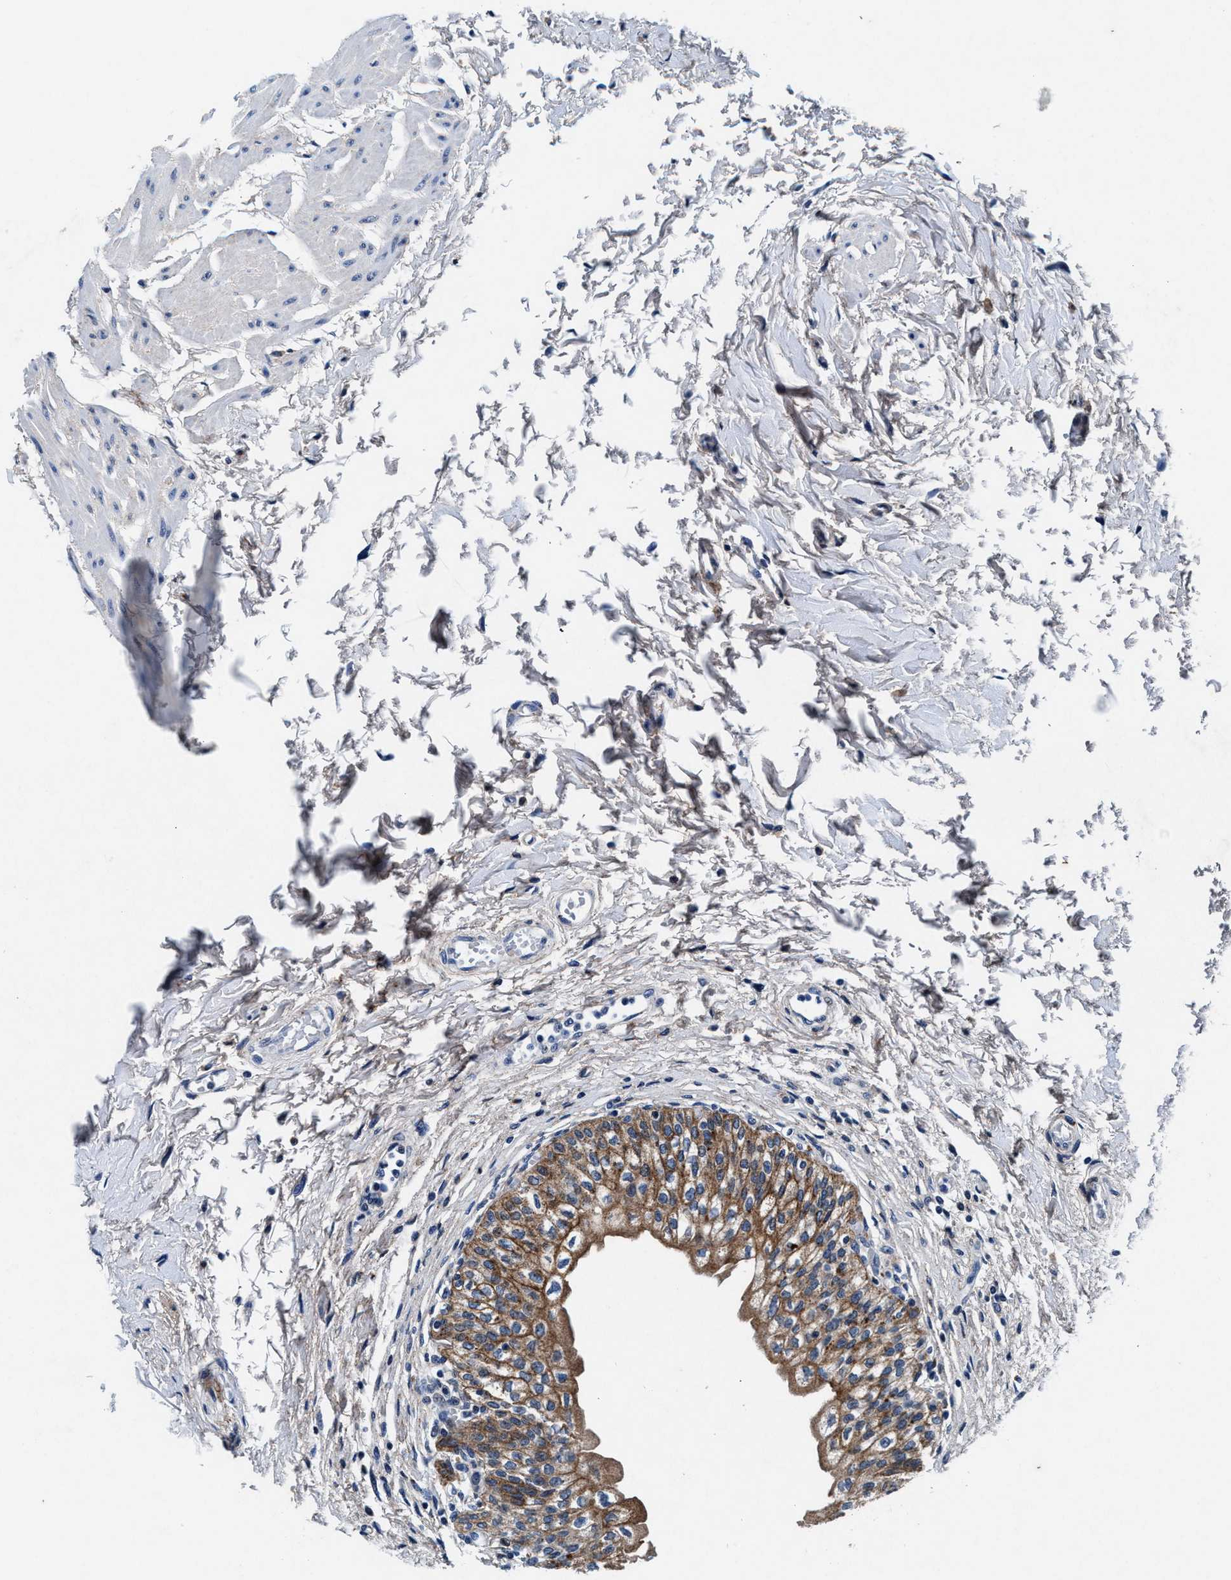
{"staining": {"intensity": "moderate", "quantity": "25%-75%", "location": "cytoplasmic/membranous"}, "tissue": "urinary bladder", "cell_type": "Urothelial cells", "image_type": "normal", "snomed": [{"axis": "morphology", "description": "Normal tissue, NOS"}, {"axis": "topography", "description": "Urinary bladder"}], "caption": "An image of urinary bladder stained for a protein exhibits moderate cytoplasmic/membranous brown staining in urothelial cells. The staining was performed using DAB to visualize the protein expression in brown, while the nuclei were stained in blue with hematoxylin (Magnification: 20x).", "gene": "SLC8A1", "patient": {"sex": "male", "age": 55}}